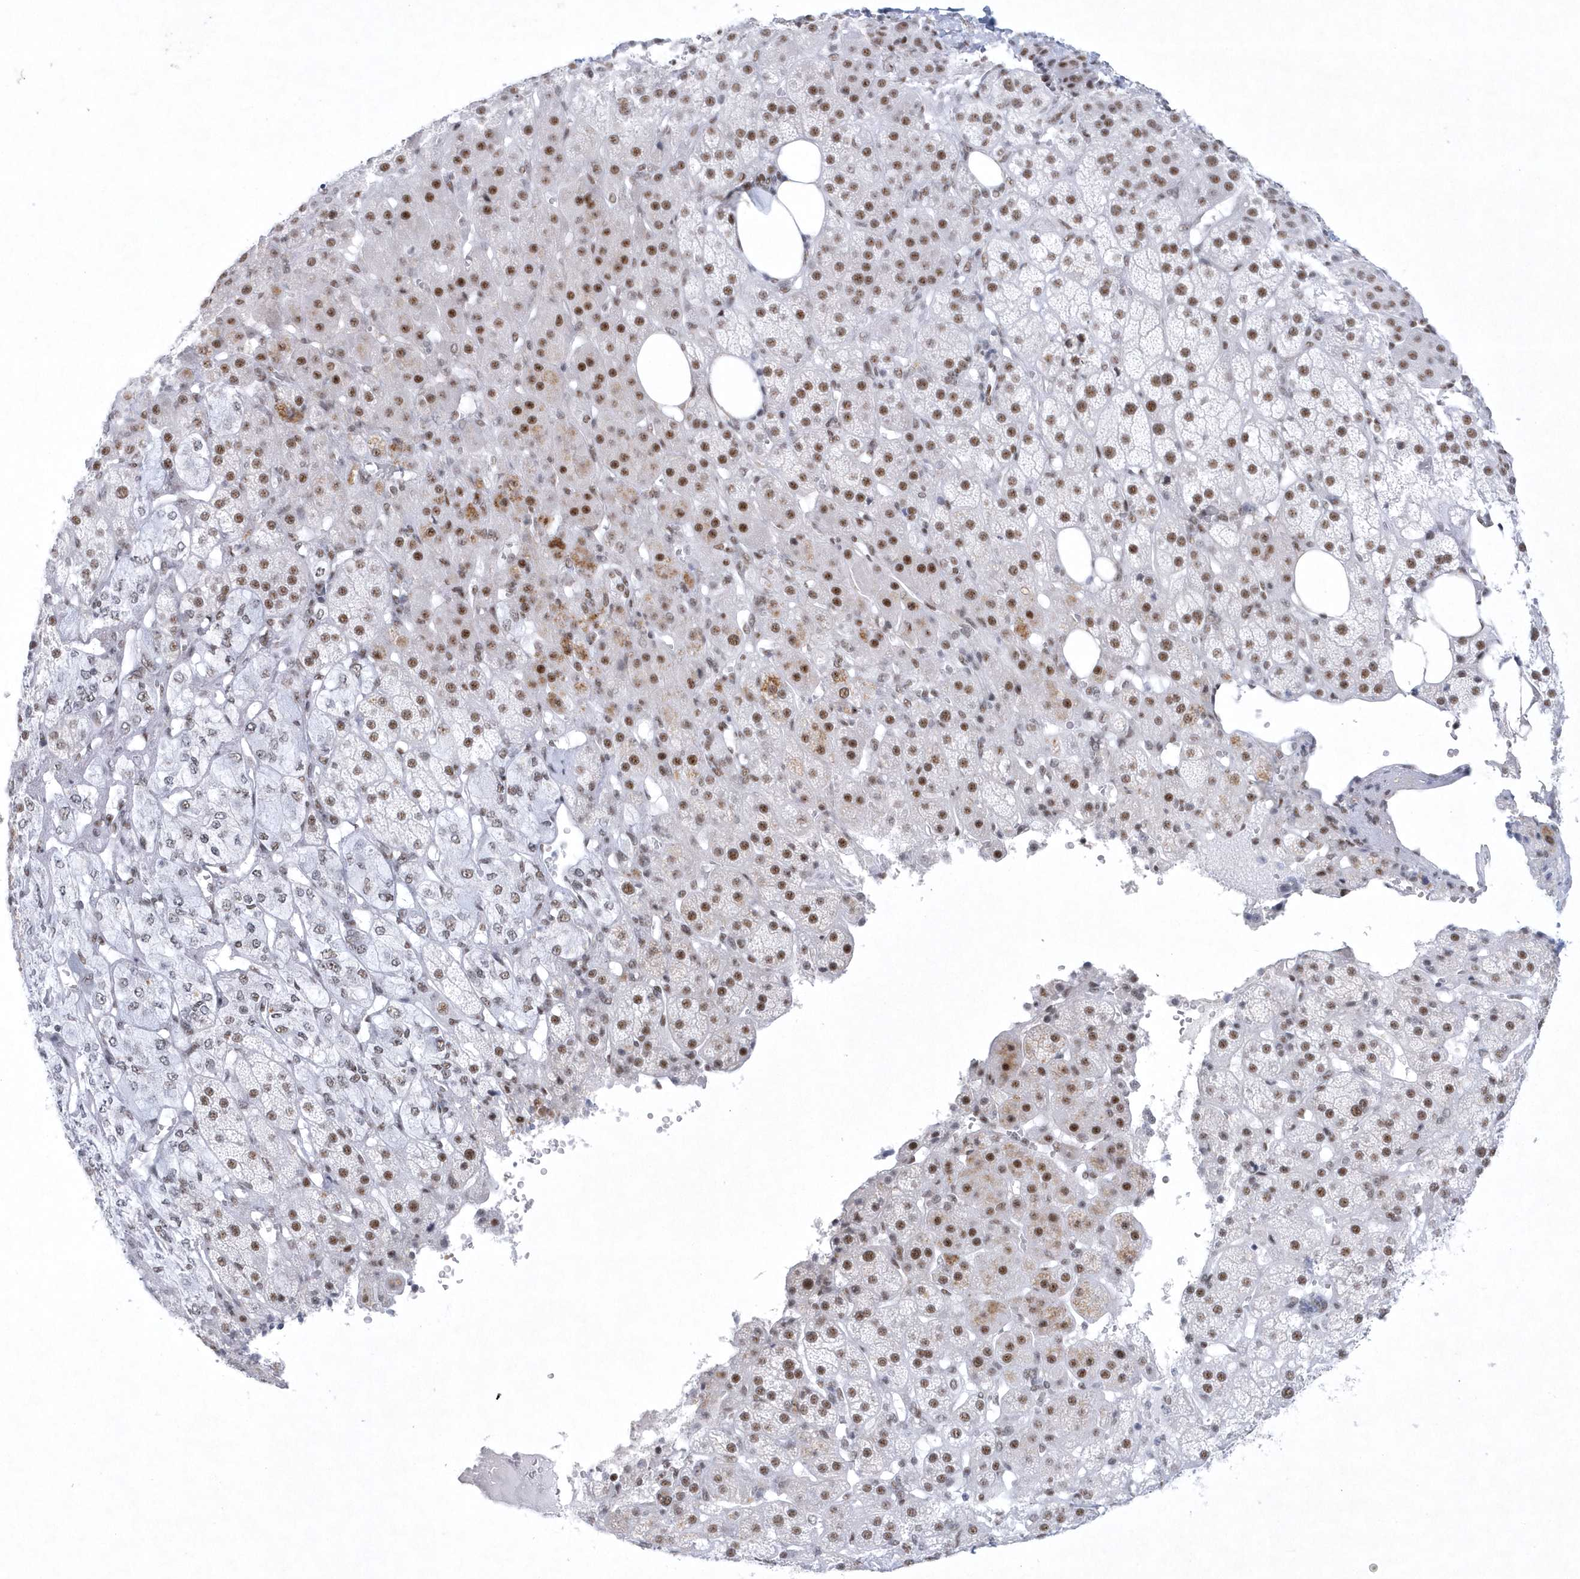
{"staining": {"intensity": "moderate", "quantity": "25%-75%", "location": "nuclear"}, "tissue": "adrenal gland", "cell_type": "Glandular cells", "image_type": "normal", "snomed": [{"axis": "morphology", "description": "Normal tissue, NOS"}, {"axis": "topography", "description": "Adrenal gland"}], "caption": "This is a photomicrograph of immunohistochemistry (IHC) staining of unremarkable adrenal gland, which shows moderate staining in the nuclear of glandular cells.", "gene": "DCLRE1A", "patient": {"sex": "female", "age": 57}}